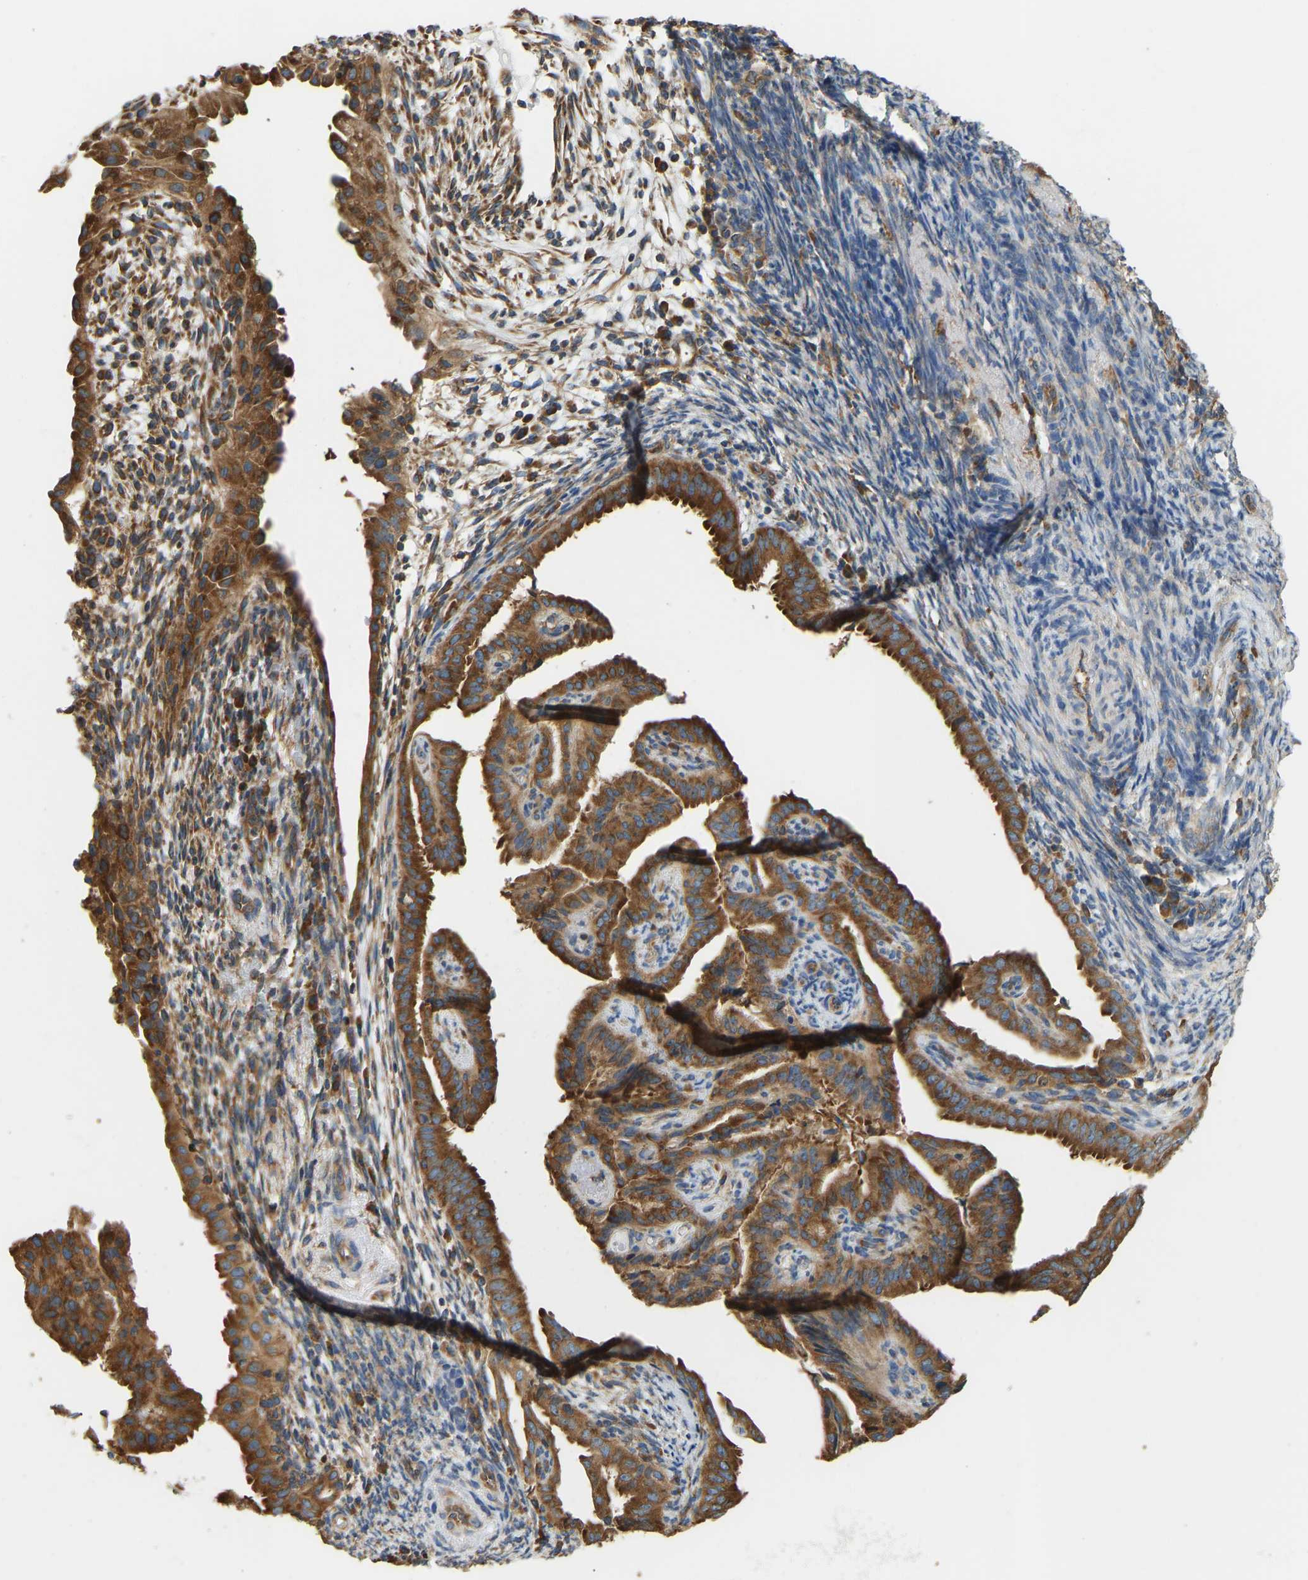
{"staining": {"intensity": "strong", "quantity": ">75%", "location": "cytoplasmic/membranous"}, "tissue": "endometrial cancer", "cell_type": "Tumor cells", "image_type": "cancer", "snomed": [{"axis": "morphology", "description": "Adenocarcinoma, NOS"}, {"axis": "topography", "description": "Endometrium"}], "caption": "Immunohistochemistry (IHC) image of neoplastic tissue: human endometrial adenocarcinoma stained using IHC demonstrates high levels of strong protein expression localized specifically in the cytoplasmic/membranous of tumor cells, appearing as a cytoplasmic/membranous brown color.", "gene": "RPS6KB2", "patient": {"sex": "female", "age": 58}}